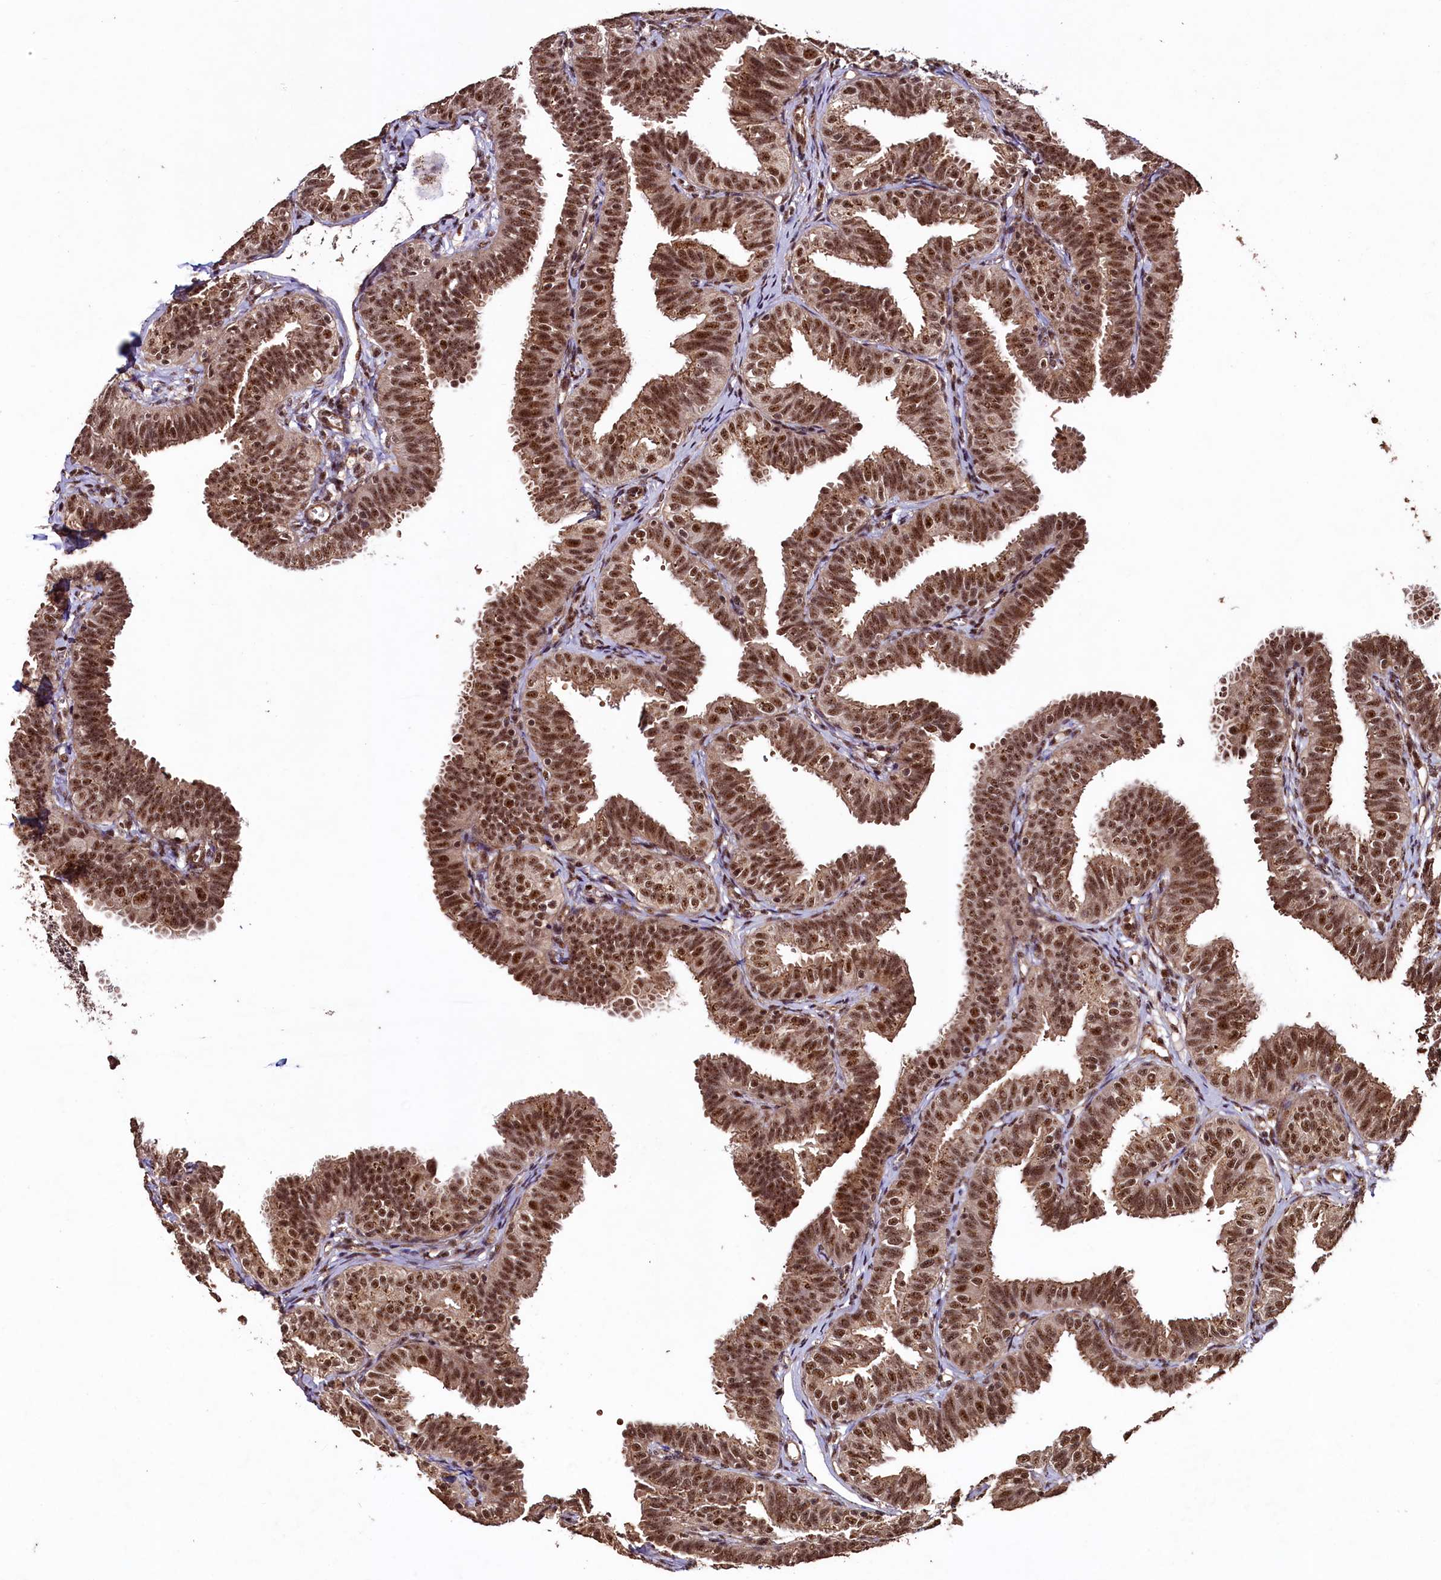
{"staining": {"intensity": "strong", "quantity": ">75%", "location": "nuclear"}, "tissue": "fallopian tube", "cell_type": "Glandular cells", "image_type": "normal", "snomed": [{"axis": "morphology", "description": "Normal tissue, NOS"}, {"axis": "topography", "description": "Fallopian tube"}], "caption": "A micrograph showing strong nuclear expression in about >75% of glandular cells in normal fallopian tube, as visualized by brown immunohistochemical staining.", "gene": "SFSWAP", "patient": {"sex": "female", "age": 35}}